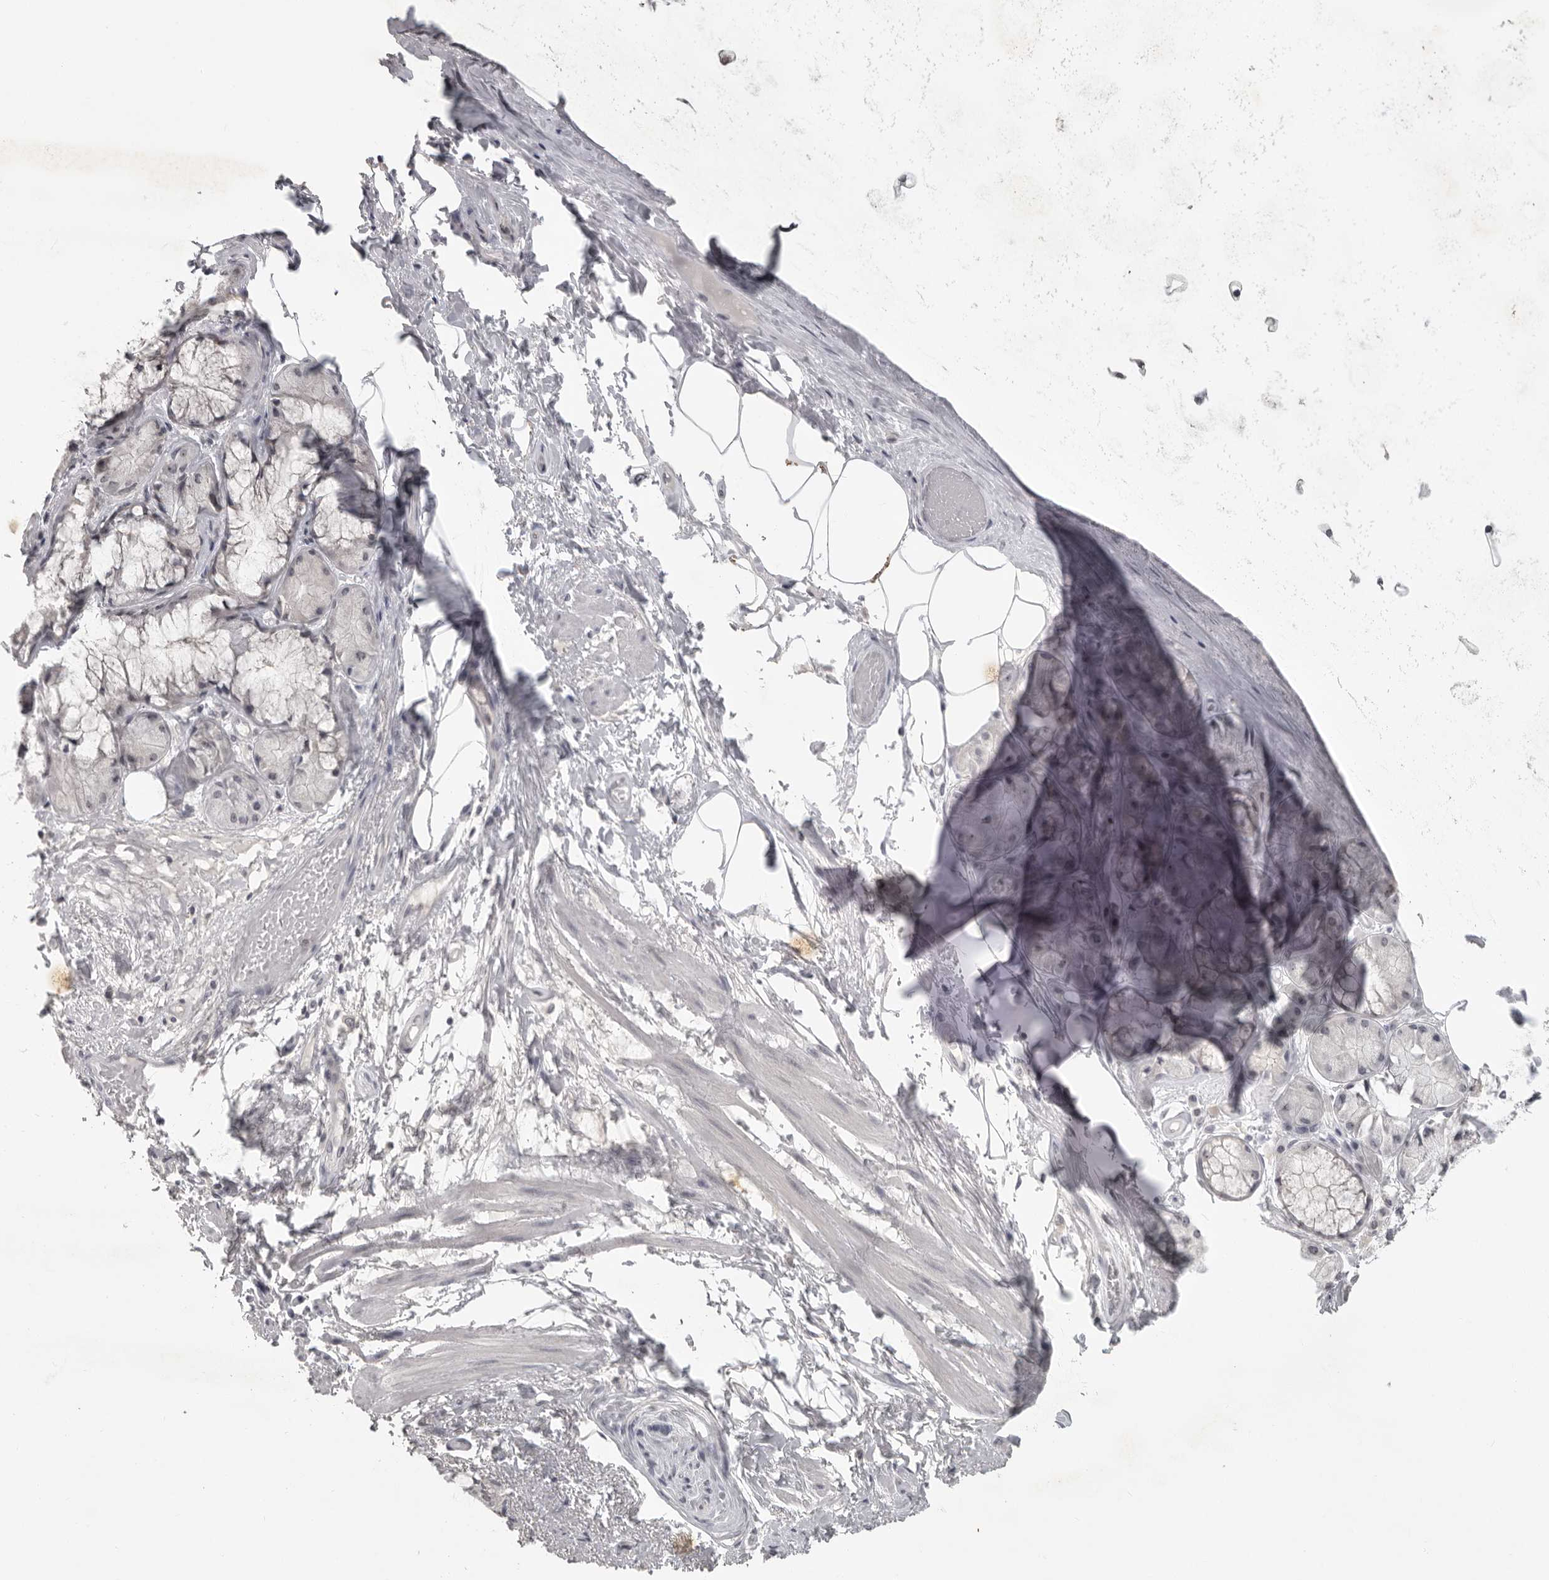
{"staining": {"intensity": "weak", "quantity": ">75%", "location": "nuclear"}, "tissue": "adipose tissue", "cell_type": "Adipocytes", "image_type": "normal", "snomed": [{"axis": "morphology", "description": "Normal tissue, NOS"}, {"axis": "topography", "description": "Bronchus"}], "caption": "A high-resolution image shows immunohistochemistry staining of unremarkable adipose tissue, which displays weak nuclear positivity in approximately >75% of adipocytes.", "gene": "MRTO4", "patient": {"sex": "male", "age": 66}}